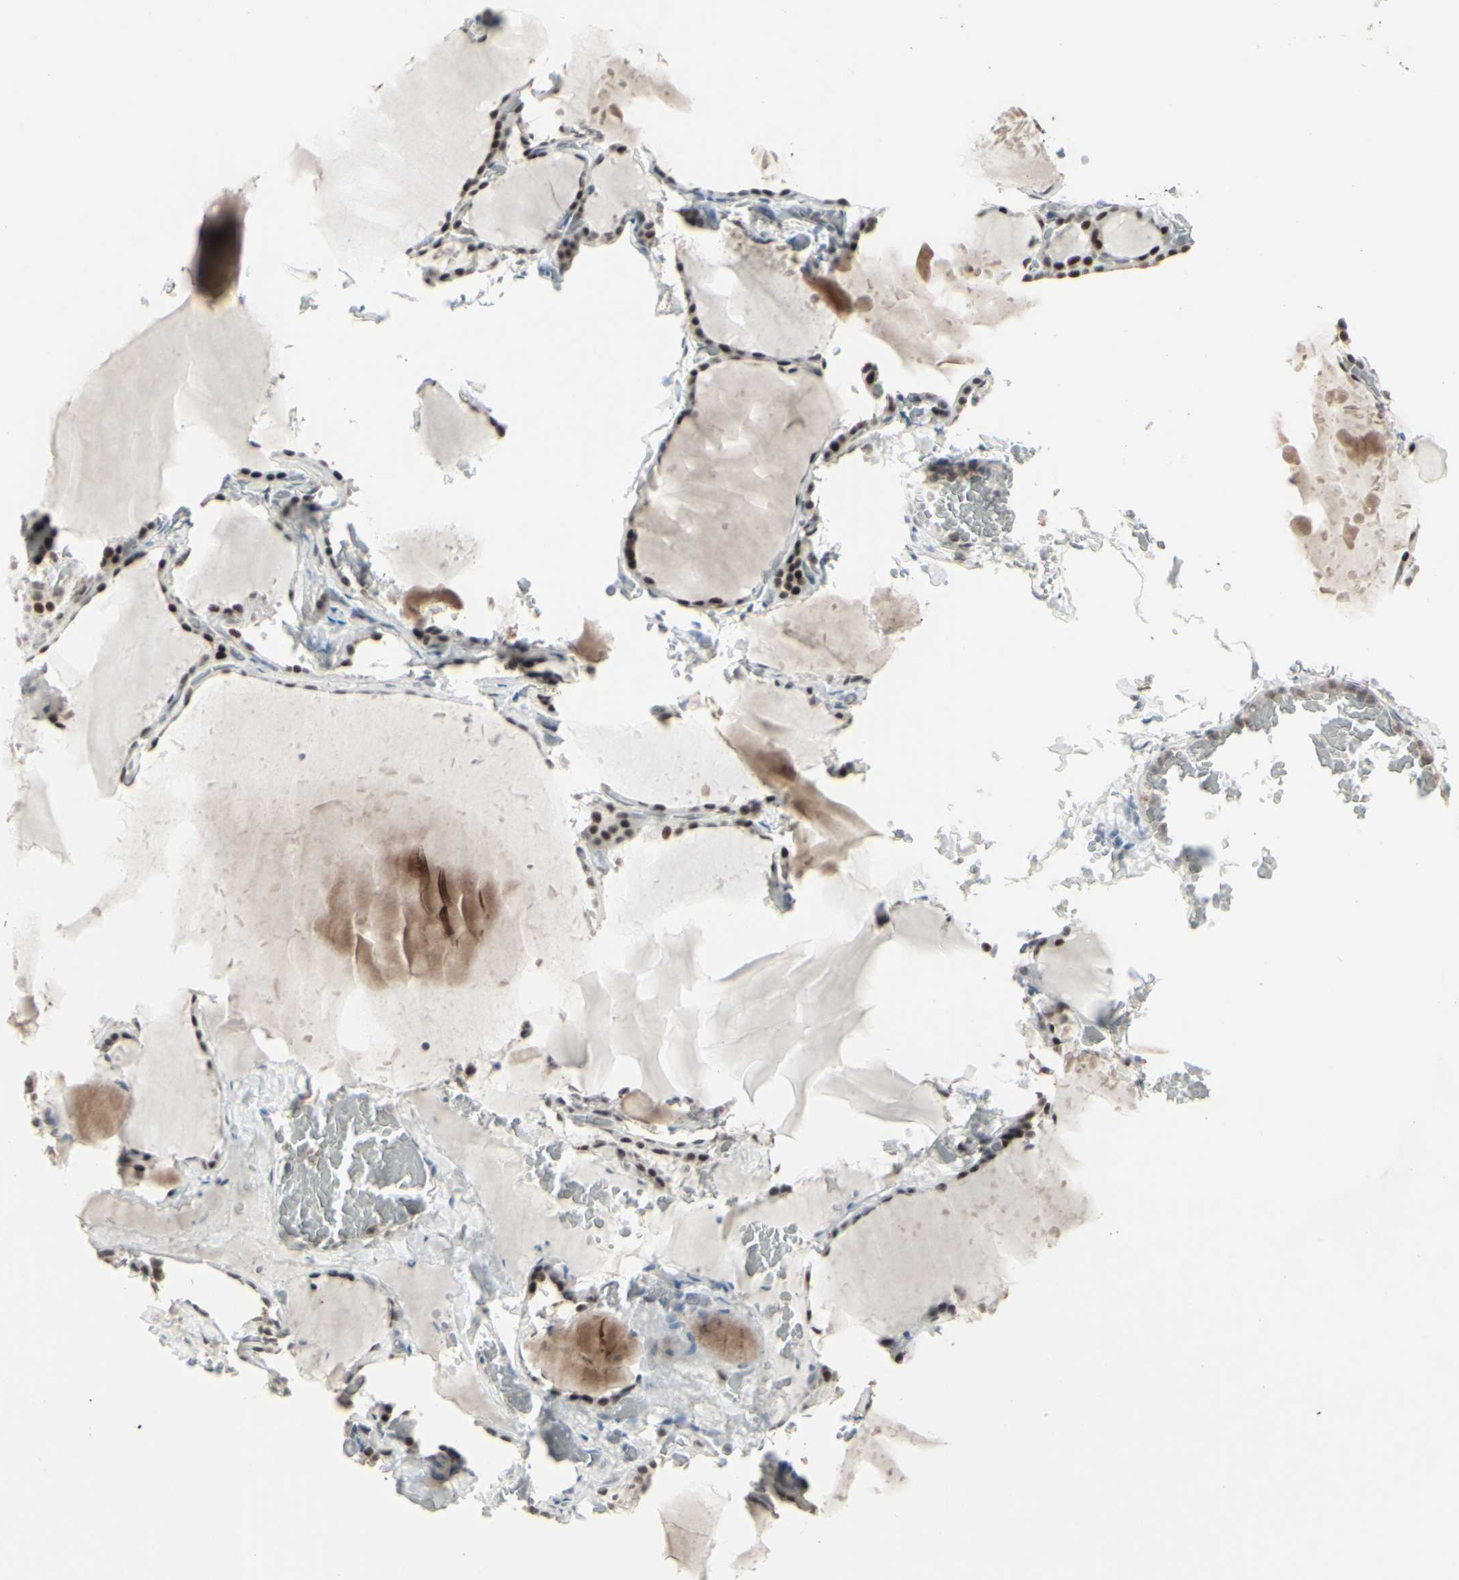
{"staining": {"intensity": "moderate", "quantity": "25%-75%", "location": "nuclear"}, "tissue": "thyroid gland", "cell_type": "Glandular cells", "image_type": "normal", "snomed": [{"axis": "morphology", "description": "Normal tissue, NOS"}, {"axis": "topography", "description": "Thyroid gland"}], "caption": "Thyroid gland stained for a protein demonstrates moderate nuclear positivity in glandular cells.", "gene": "SAMSN1", "patient": {"sex": "female", "age": 22}}